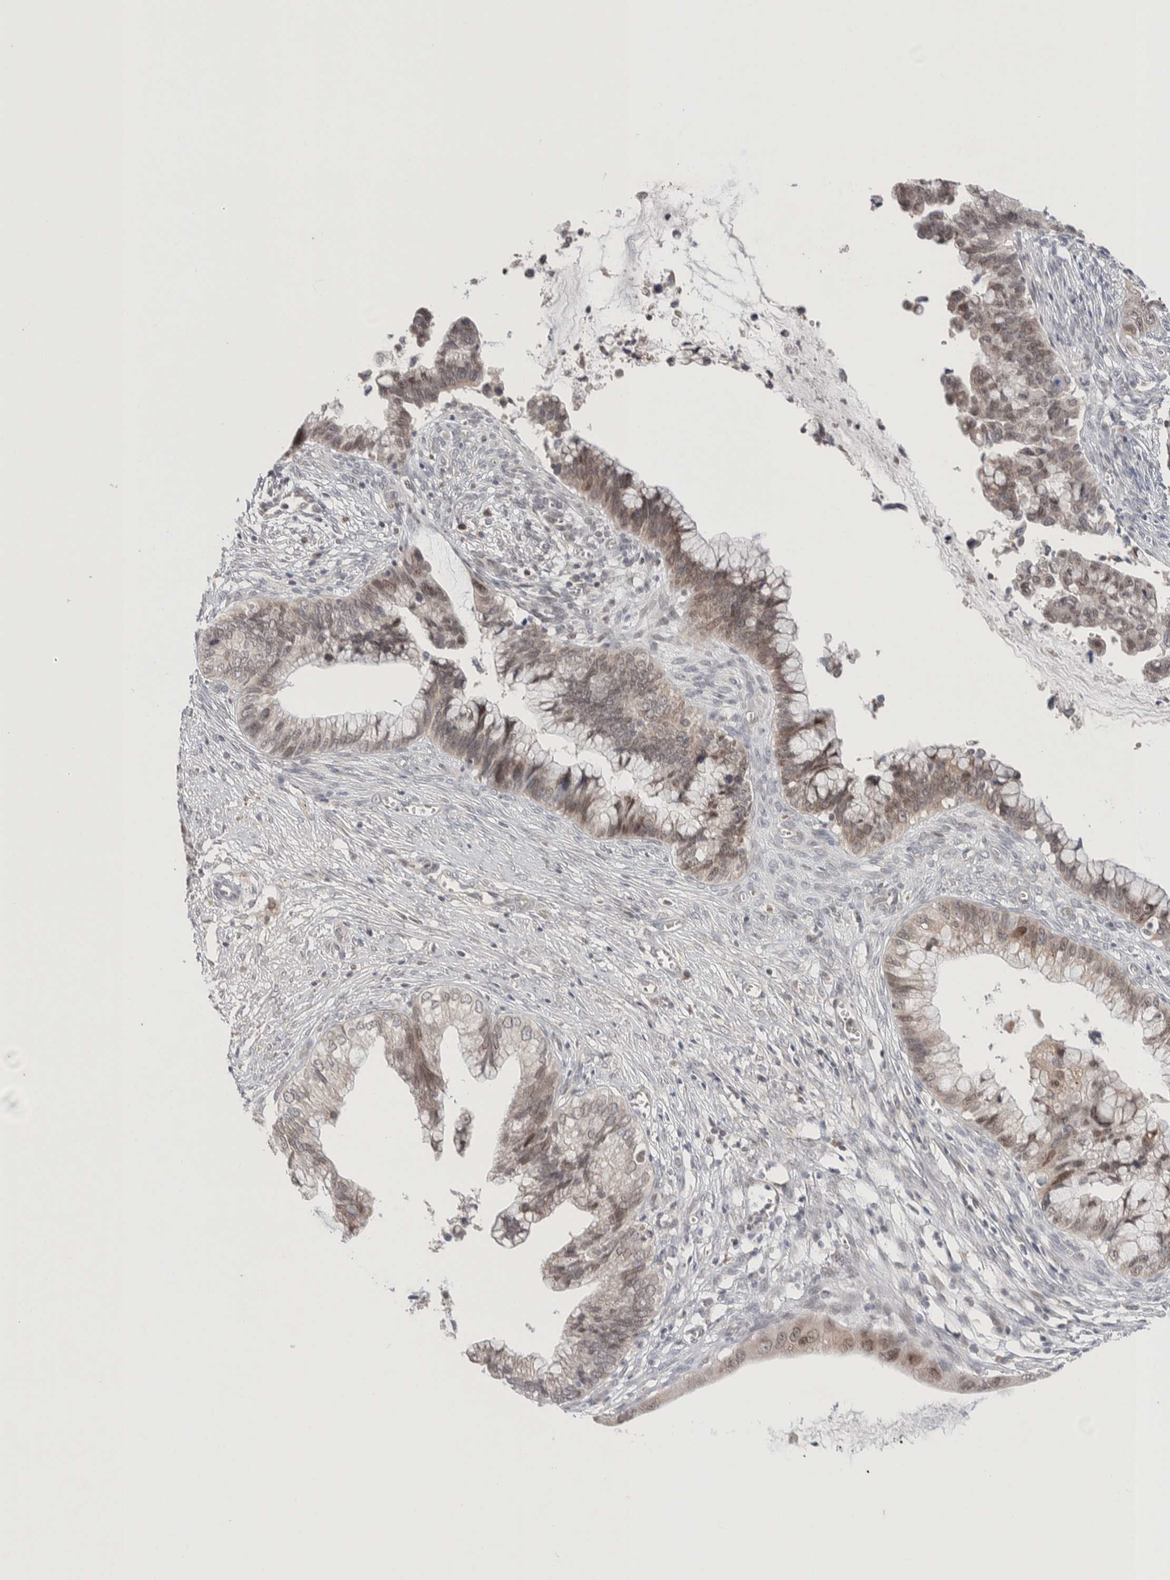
{"staining": {"intensity": "weak", "quantity": ">75%", "location": "cytoplasmic/membranous,nuclear"}, "tissue": "cervical cancer", "cell_type": "Tumor cells", "image_type": "cancer", "snomed": [{"axis": "morphology", "description": "Adenocarcinoma, NOS"}, {"axis": "topography", "description": "Cervix"}], "caption": "This histopathology image shows IHC staining of human cervical adenocarcinoma, with low weak cytoplasmic/membranous and nuclear expression in about >75% of tumor cells.", "gene": "CRAT", "patient": {"sex": "female", "age": 44}}